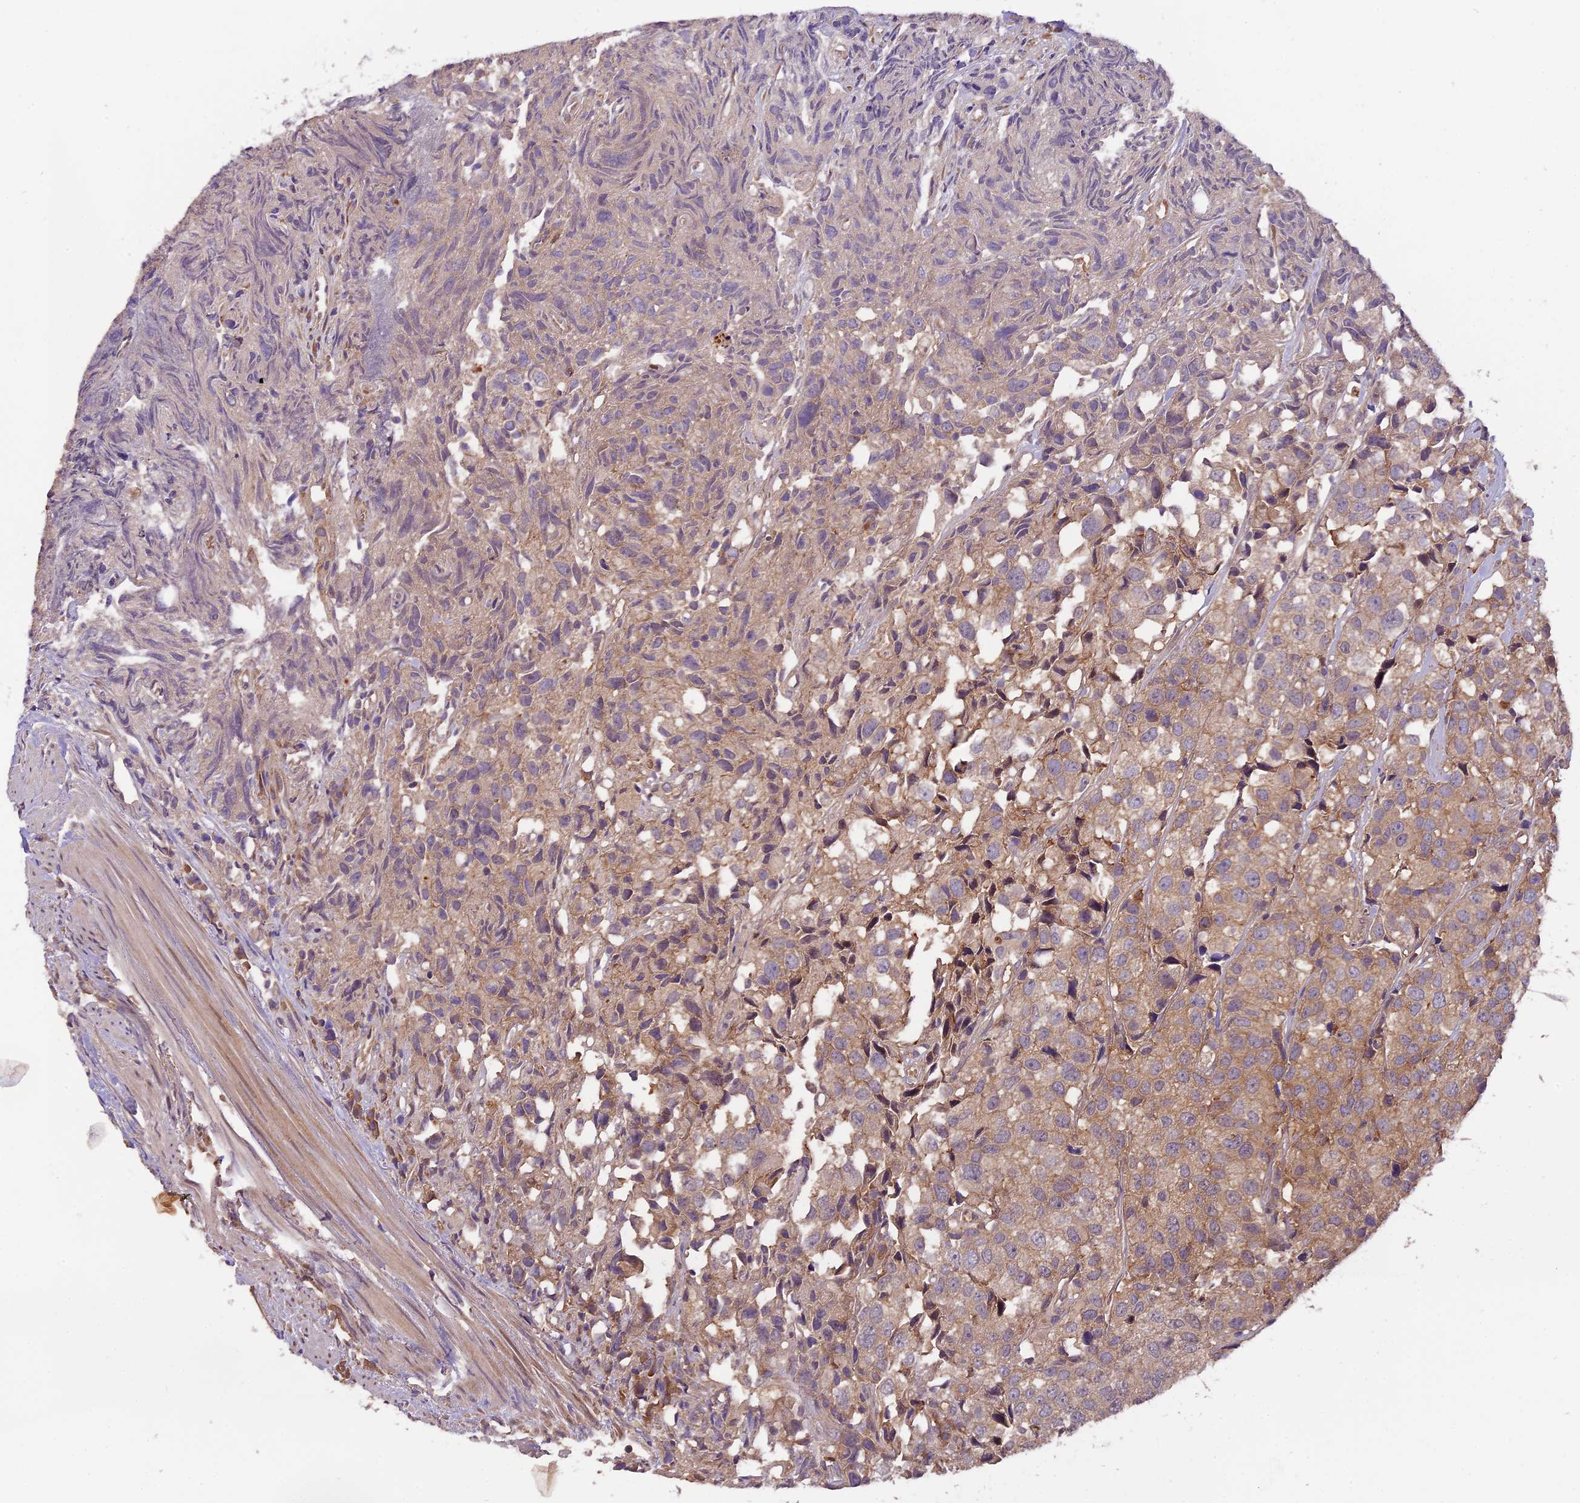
{"staining": {"intensity": "weak", "quantity": ">75%", "location": "cytoplasmic/membranous"}, "tissue": "urothelial cancer", "cell_type": "Tumor cells", "image_type": "cancer", "snomed": [{"axis": "morphology", "description": "Urothelial carcinoma, High grade"}, {"axis": "topography", "description": "Urinary bladder"}], "caption": "This photomicrograph displays immunohistochemistry (IHC) staining of high-grade urothelial carcinoma, with low weak cytoplasmic/membranous staining in approximately >75% of tumor cells.", "gene": "SETD6", "patient": {"sex": "female", "age": 75}}